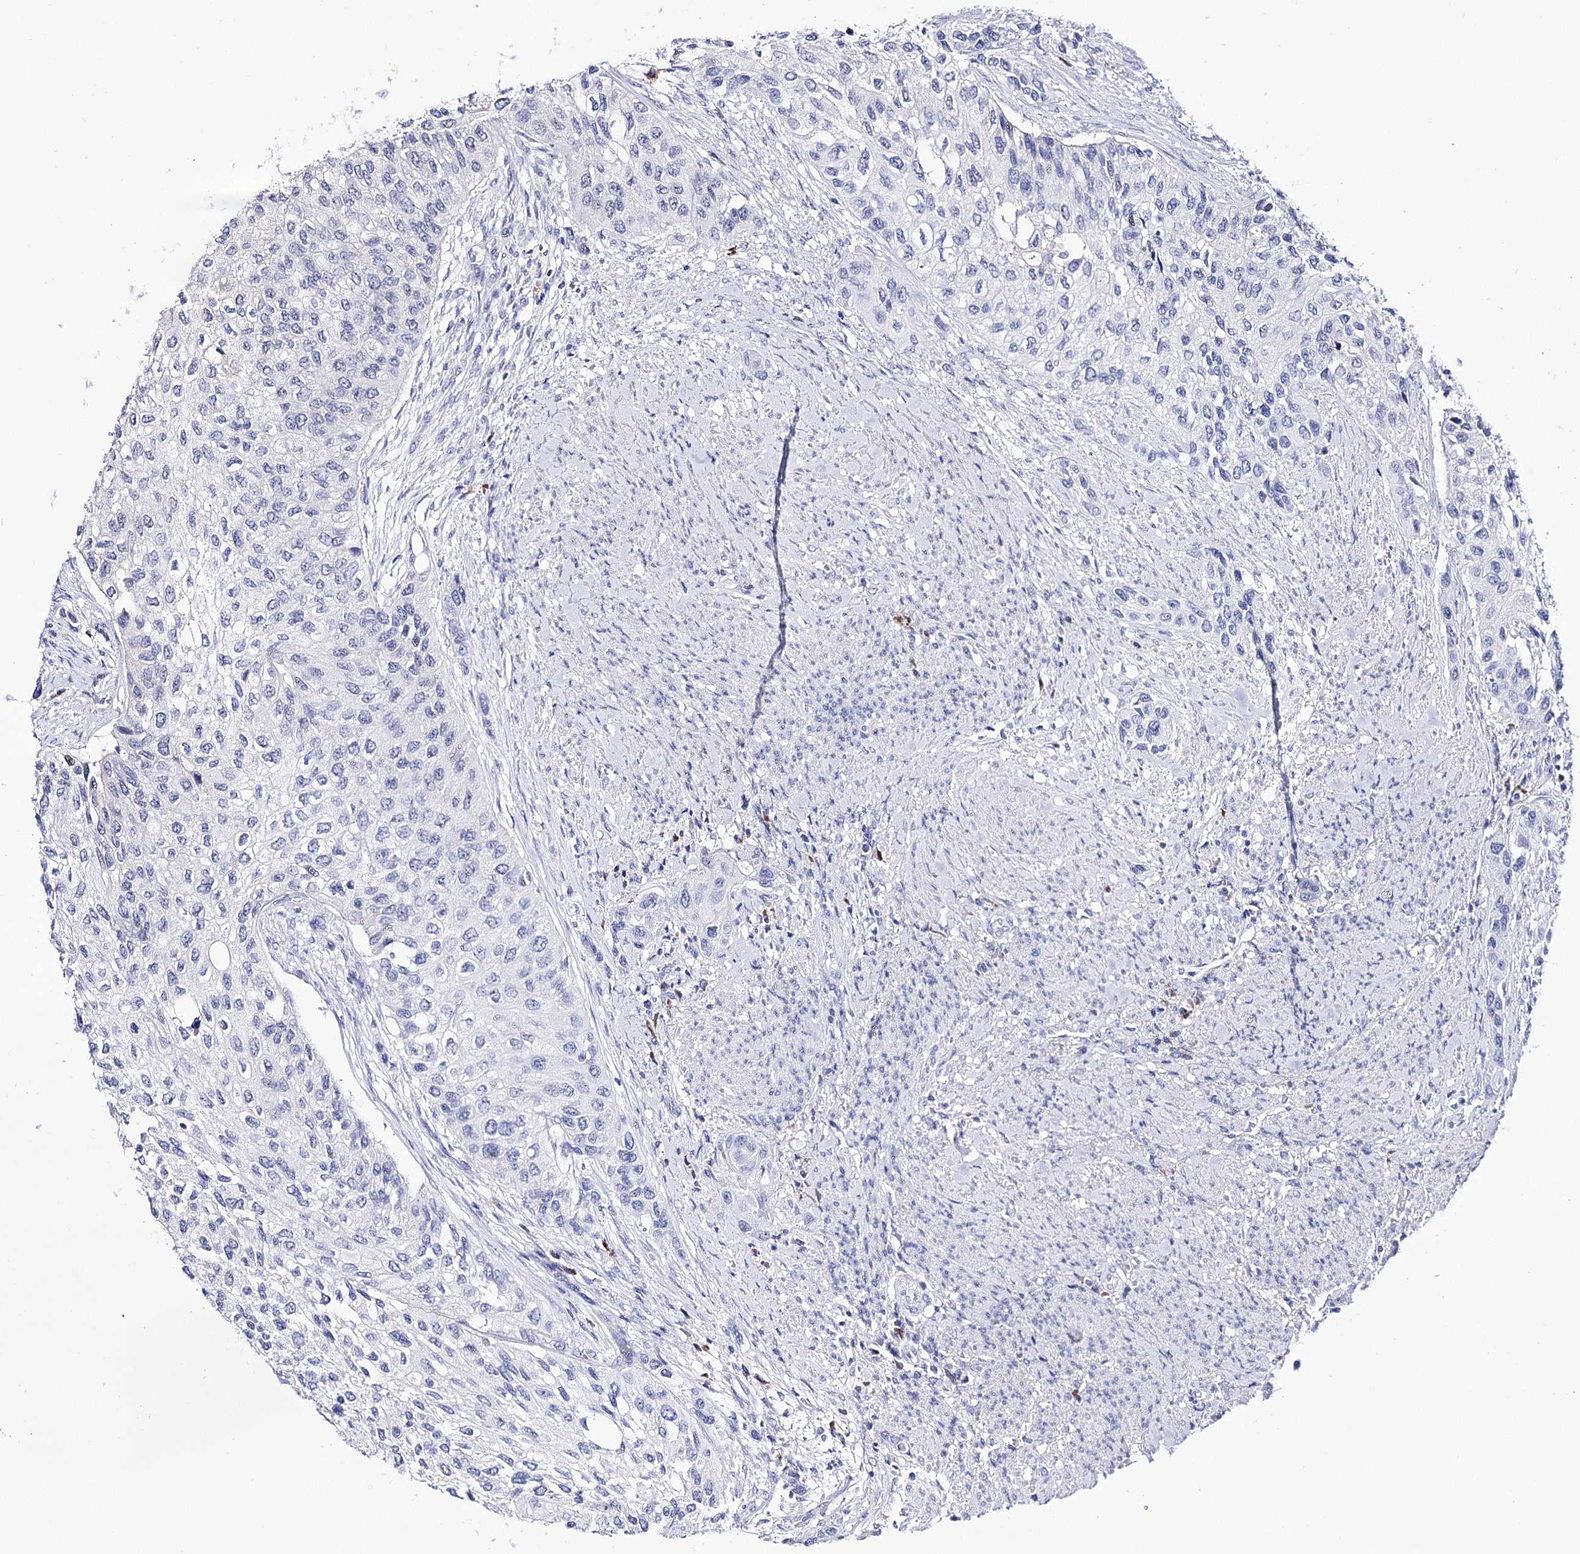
{"staining": {"intensity": "negative", "quantity": "none", "location": "none"}, "tissue": "urothelial cancer", "cell_type": "Tumor cells", "image_type": "cancer", "snomed": [{"axis": "morphology", "description": "Normal tissue, NOS"}, {"axis": "morphology", "description": "Urothelial carcinoma, High grade"}, {"axis": "topography", "description": "Vascular tissue"}, {"axis": "topography", "description": "Urinary bladder"}], "caption": "Immunohistochemistry image of neoplastic tissue: human urothelial cancer stained with DAB reveals no significant protein expression in tumor cells.", "gene": "PCGF5", "patient": {"sex": "female", "age": 56}}